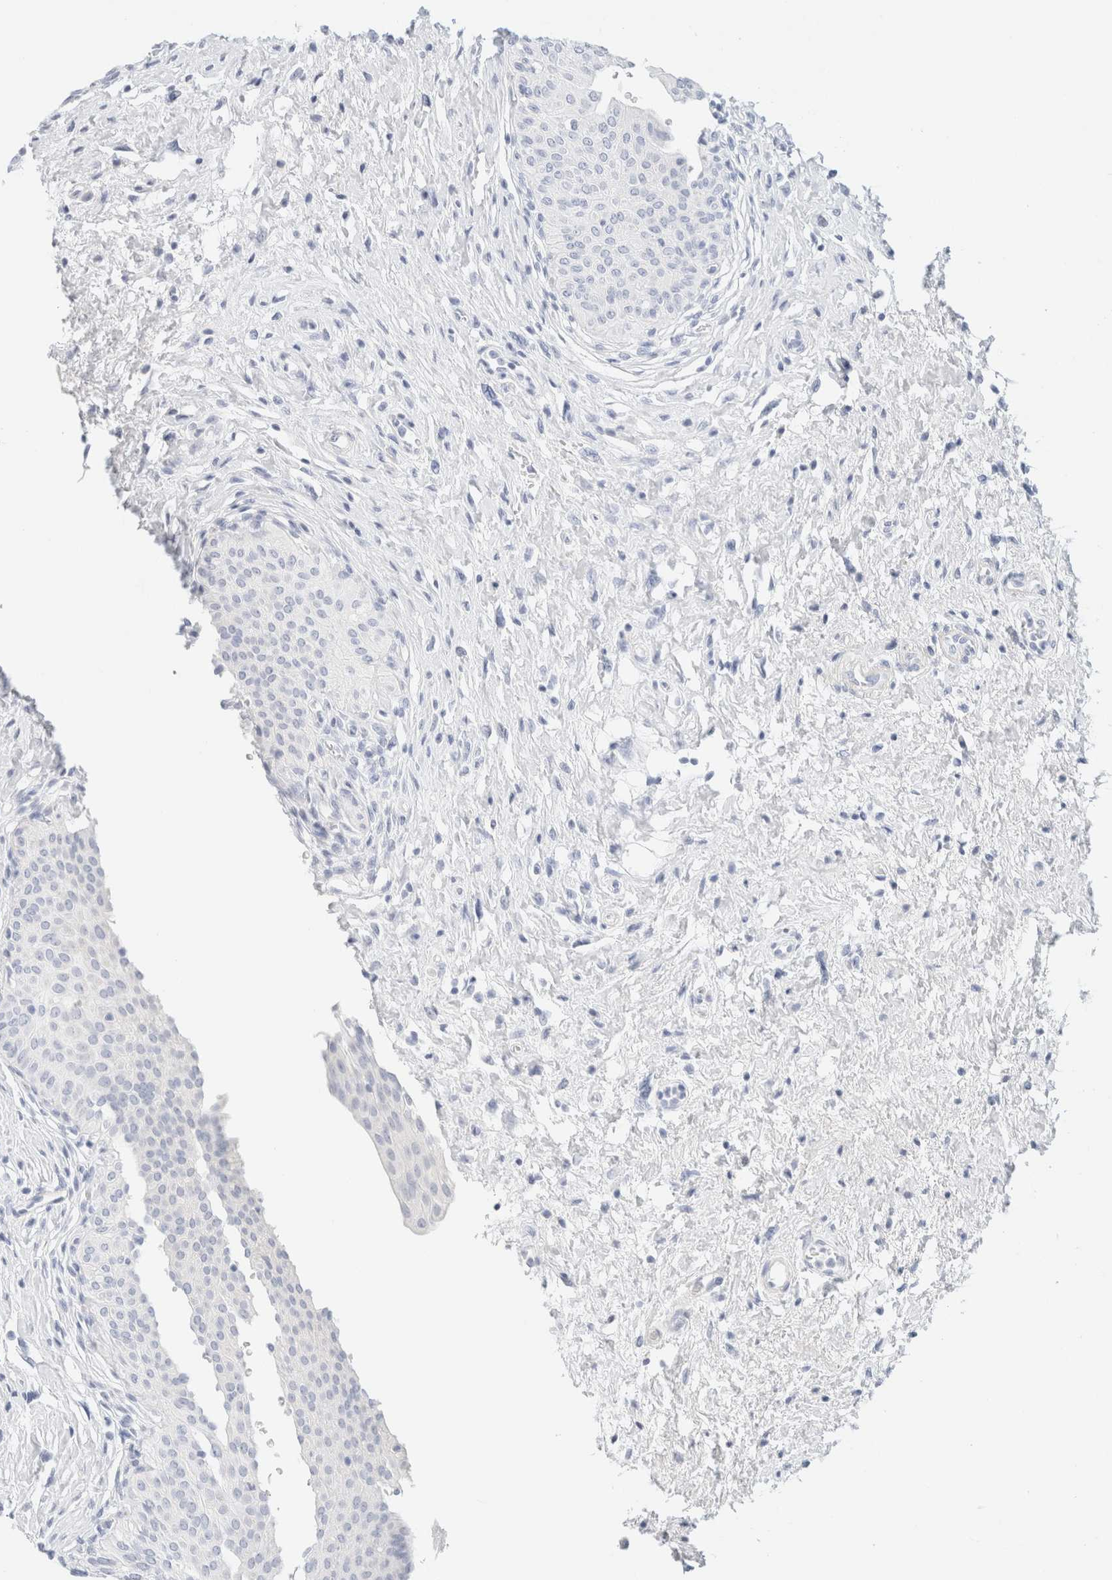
{"staining": {"intensity": "negative", "quantity": "none", "location": "none"}, "tissue": "urinary bladder", "cell_type": "Urothelial cells", "image_type": "normal", "snomed": [{"axis": "morphology", "description": "Normal tissue, NOS"}, {"axis": "topography", "description": "Urinary bladder"}], "caption": "This is a histopathology image of IHC staining of unremarkable urinary bladder, which shows no expression in urothelial cells.", "gene": "DPYS", "patient": {"sex": "male", "age": 46}}